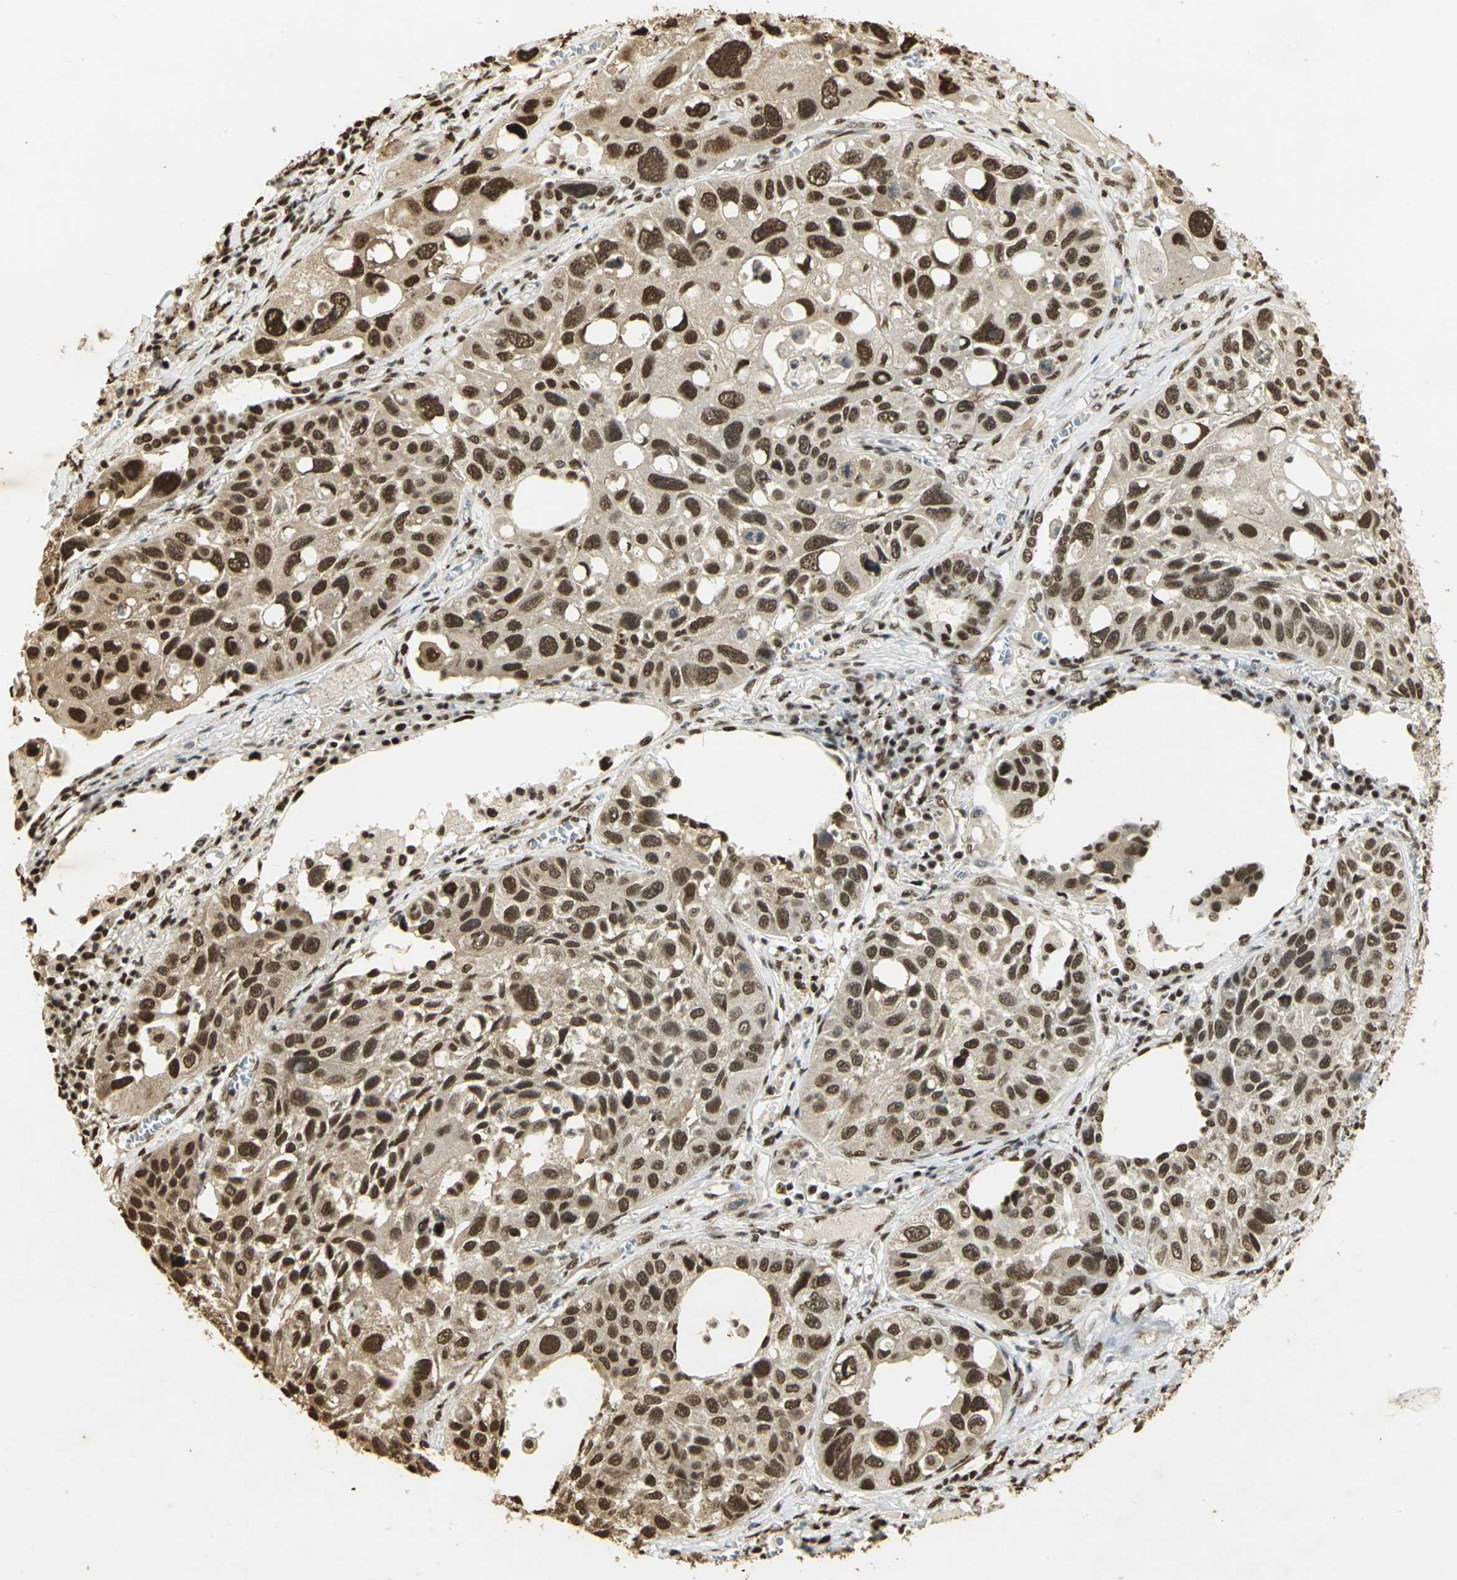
{"staining": {"intensity": "strong", "quantity": ">75%", "location": "cytoplasmic/membranous,nuclear"}, "tissue": "lung cancer", "cell_type": "Tumor cells", "image_type": "cancer", "snomed": [{"axis": "morphology", "description": "Squamous cell carcinoma, NOS"}, {"axis": "topography", "description": "Lung"}], "caption": "Lung cancer (squamous cell carcinoma) tissue reveals strong cytoplasmic/membranous and nuclear expression in approximately >75% of tumor cells (brown staining indicates protein expression, while blue staining denotes nuclei).", "gene": "SET", "patient": {"sex": "male", "age": 71}}